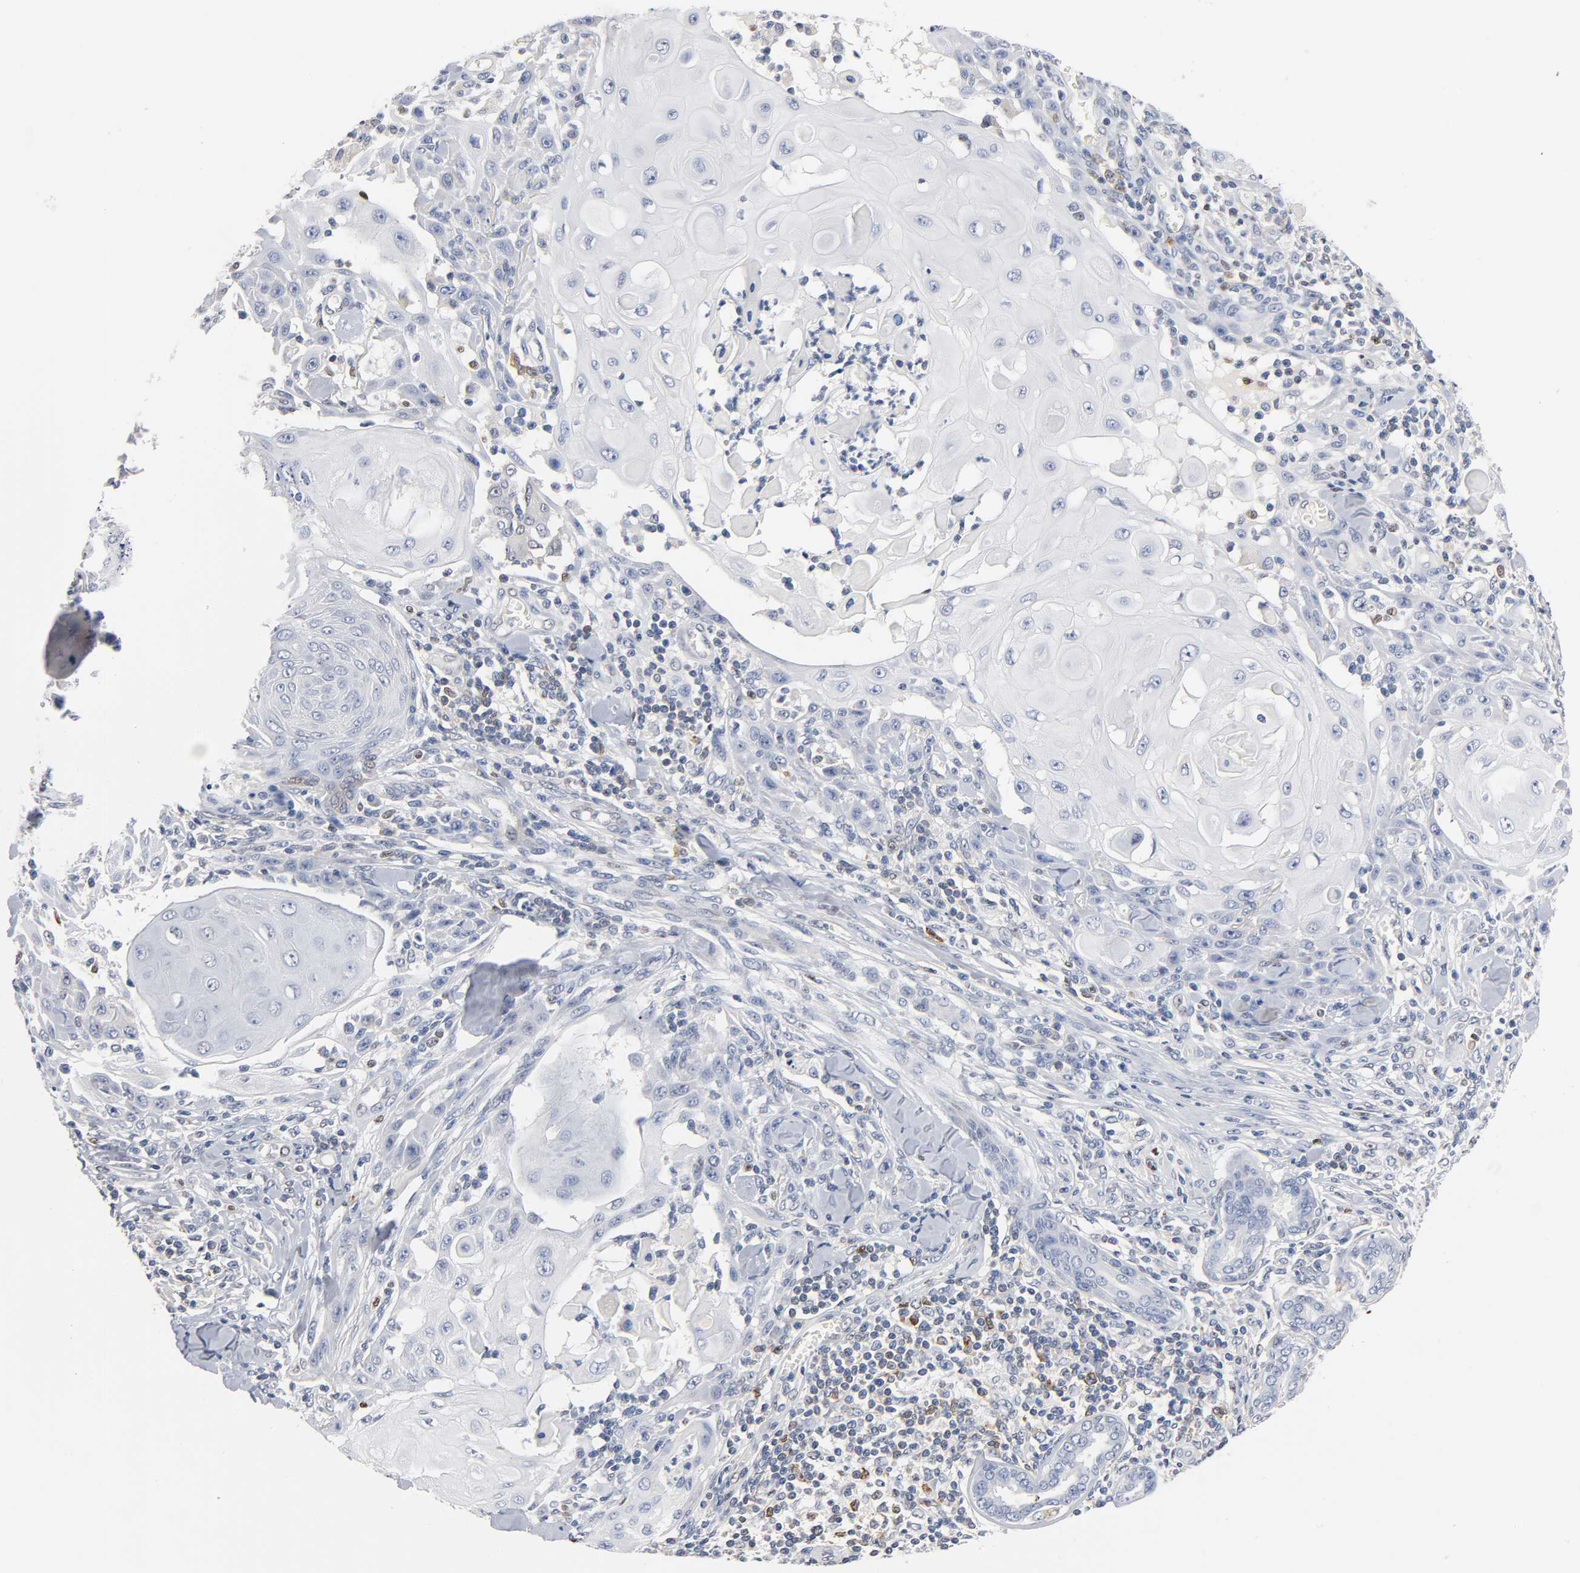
{"staining": {"intensity": "negative", "quantity": "none", "location": "none"}, "tissue": "skin cancer", "cell_type": "Tumor cells", "image_type": "cancer", "snomed": [{"axis": "morphology", "description": "Squamous cell carcinoma, NOS"}, {"axis": "topography", "description": "Skin"}], "caption": "Protein analysis of squamous cell carcinoma (skin) displays no significant expression in tumor cells.", "gene": "NFATC1", "patient": {"sex": "male", "age": 24}}